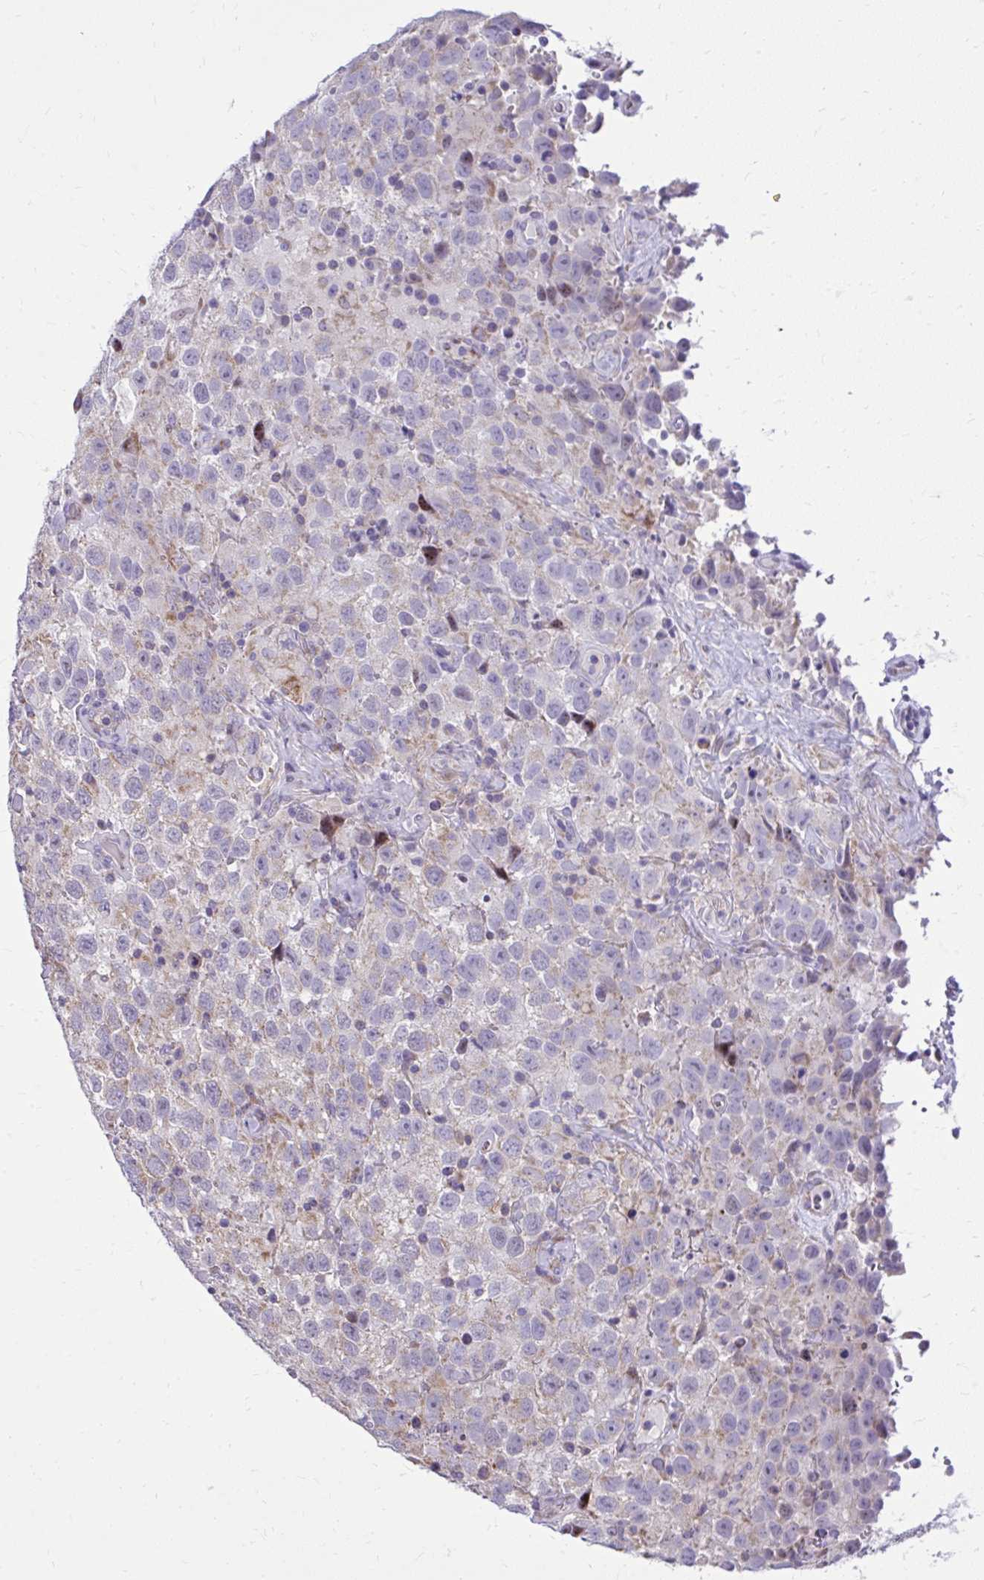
{"staining": {"intensity": "negative", "quantity": "none", "location": "none"}, "tissue": "testis cancer", "cell_type": "Tumor cells", "image_type": "cancer", "snomed": [{"axis": "morphology", "description": "Seminoma, NOS"}, {"axis": "topography", "description": "Testis"}], "caption": "A photomicrograph of human testis seminoma is negative for staining in tumor cells.", "gene": "GPRIN3", "patient": {"sex": "male", "age": 41}}